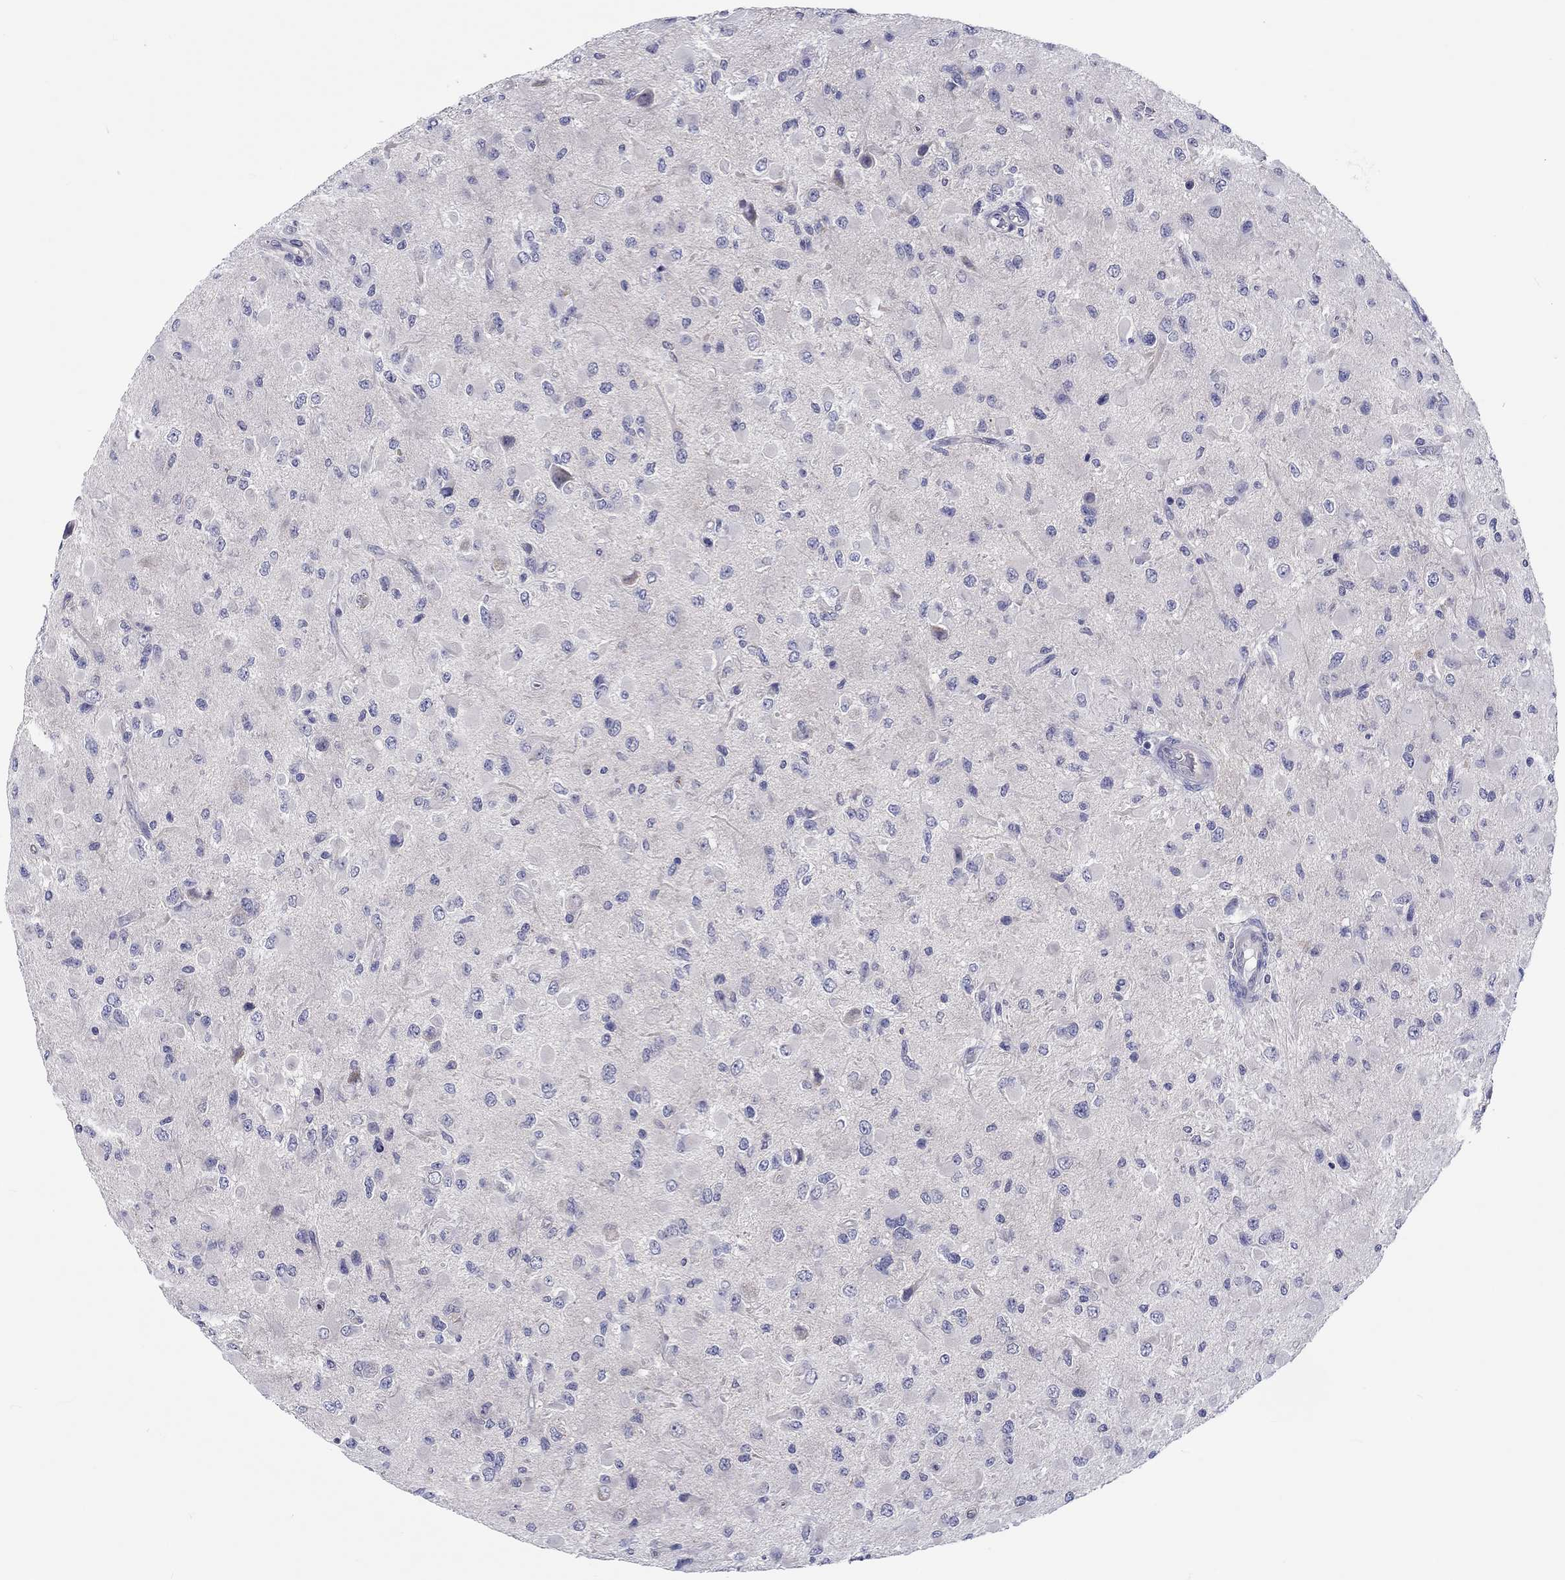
{"staining": {"intensity": "negative", "quantity": "none", "location": "none"}, "tissue": "glioma", "cell_type": "Tumor cells", "image_type": "cancer", "snomed": [{"axis": "morphology", "description": "Glioma, malignant, High grade"}, {"axis": "topography", "description": "Cerebral cortex"}], "caption": "DAB (3,3'-diaminobenzidine) immunohistochemical staining of malignant high-grade glioma reveals no significant expression in tumor cells. (DAB (3,3'-diaminobenzidine) immunohistochemistry visualized using brightfield microscopy, high magnification).", "gene": "ABCG4", "patient": {"sex": "male", "age": 35}}